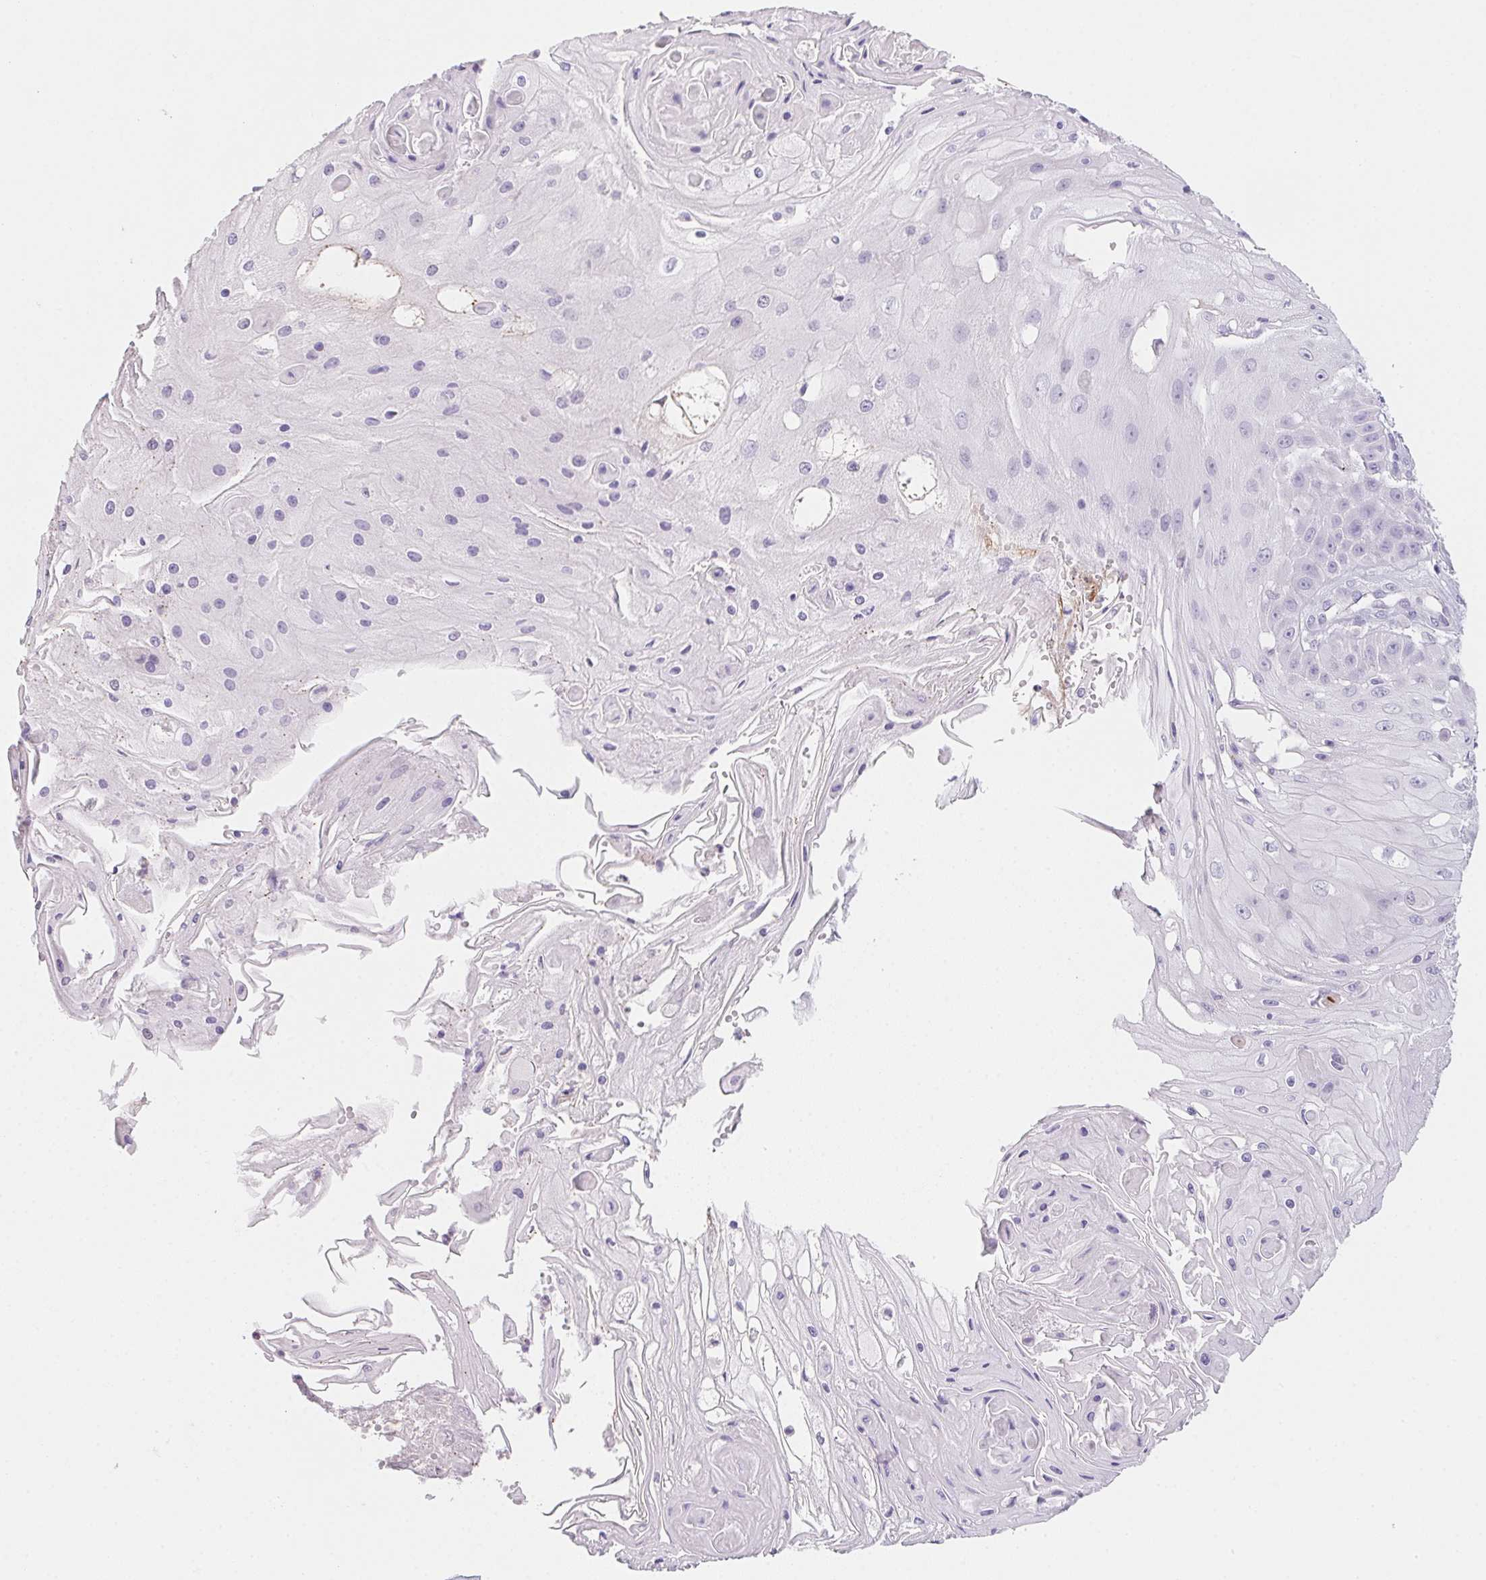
{"staining": {"intensity": "negative", "quantity": "none", "location": "none"}, "tissue": "skin cancer", "cell_type": "Tumor cells", "image_type": "cancer", "snomed": [{"axis": "morphology", "description": "Squamous cell carcinoma, NOS"}, {"axis": "topography", "description": "Skin"}], "caption": "Image shows no protein staining in tumor cells of skin squamous cell carcinoma tissue.", "gene": "MYL4", "patient": {"sex": "male", "age": 70}}